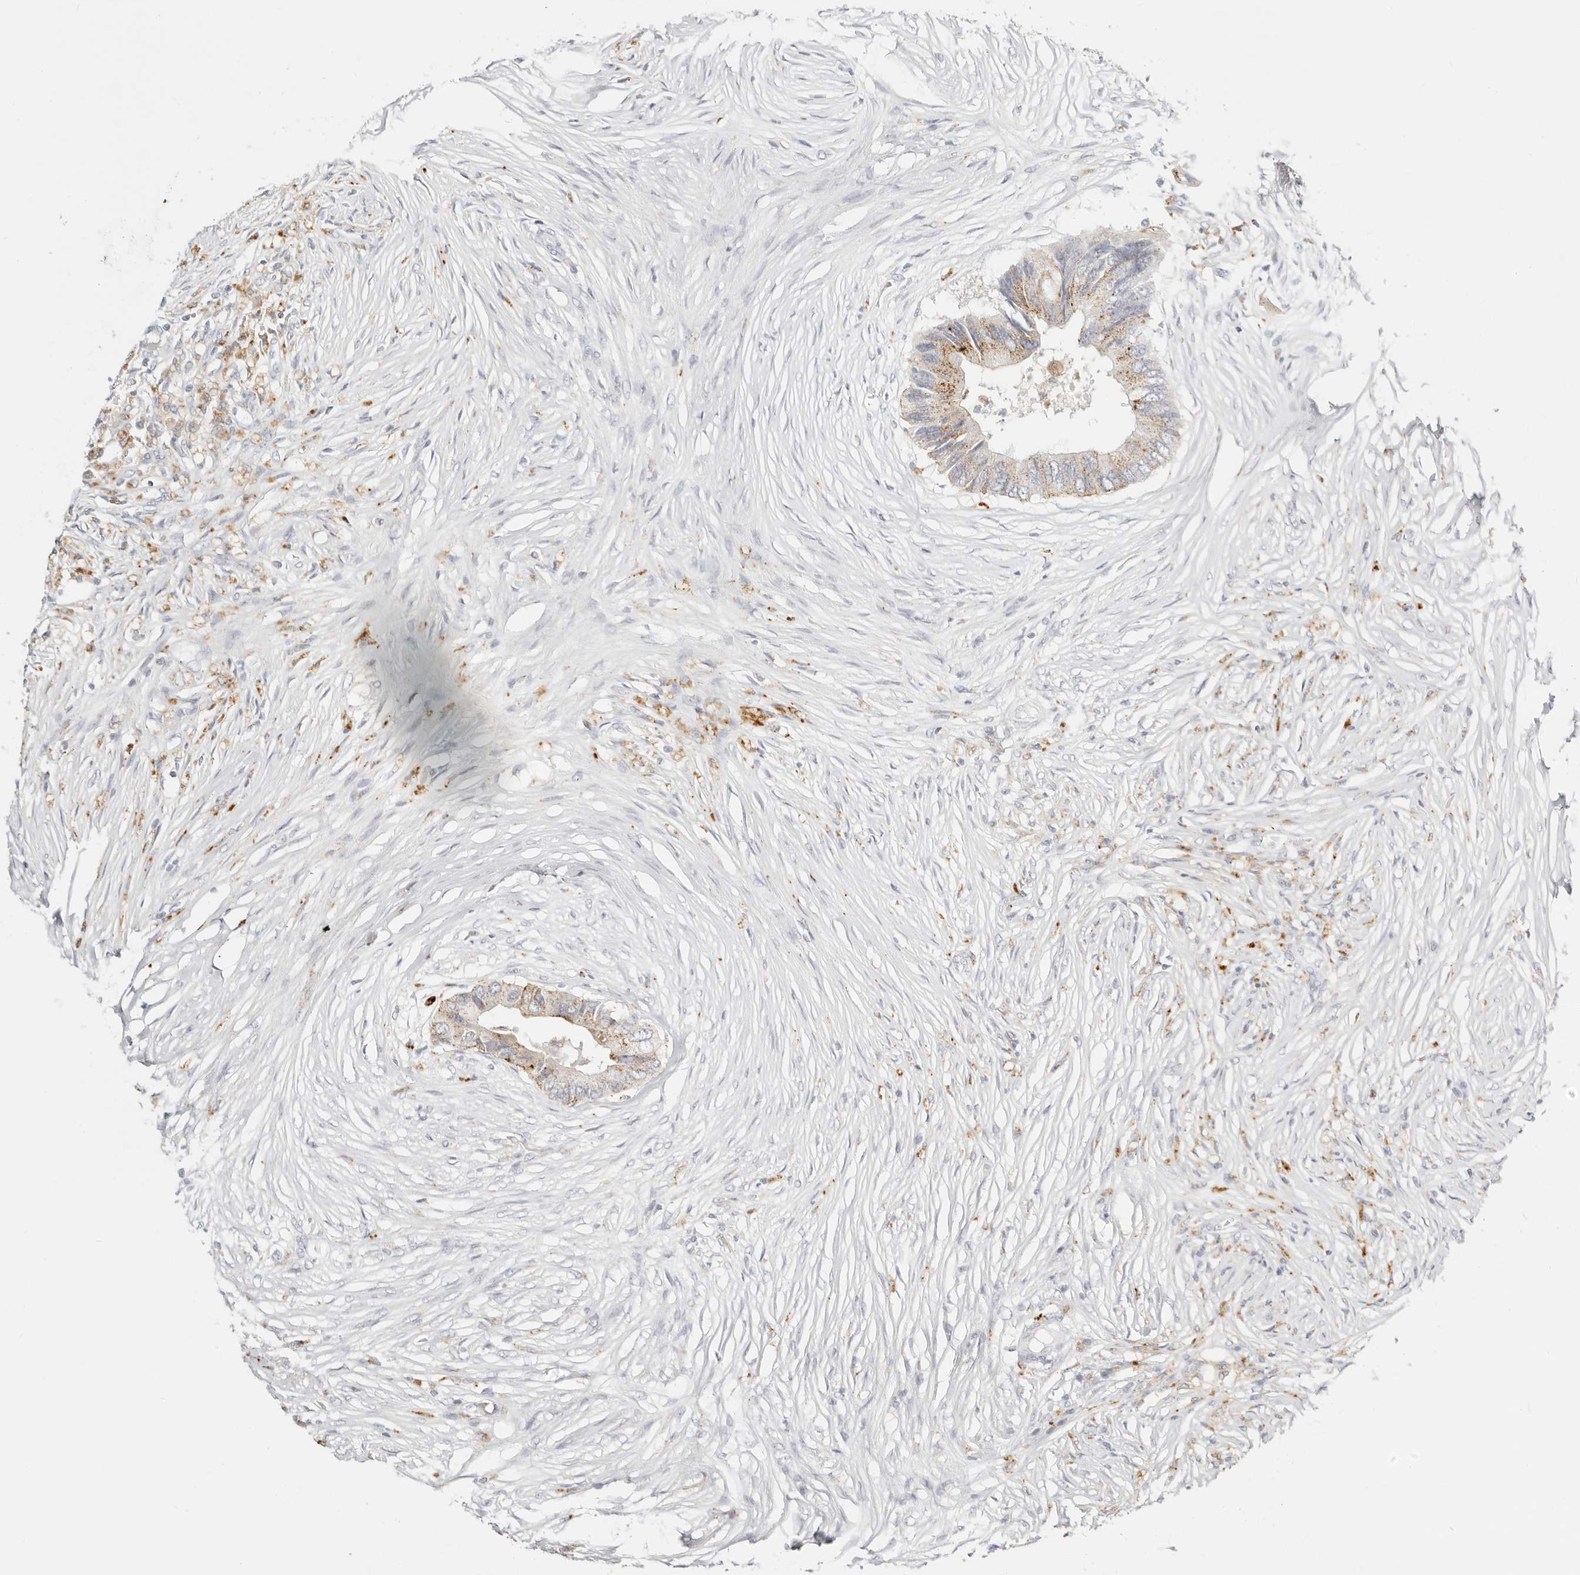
{"staining": {"intensity": "moderate", "quantity": "<25%", "location": "cytoplasmic/membranous"}, "tissue": "colorectal cancer", "cell_type": "Tumor cells", "image_type": "cancer", "snomed": [{"axis": "morphology", "description": "Adenocarcinoma, NOS"}, {"axis": "topography", "description": "Colon"}], "caption": "Immunohistochemical staining of human adenocarcinoma (colorectal) reveals moderate cytoplasmic/membranous protein positivity in about <25% of tumor cells.", "gene": "RNASET2", "patient": {"sex": "male", "age": 71}}